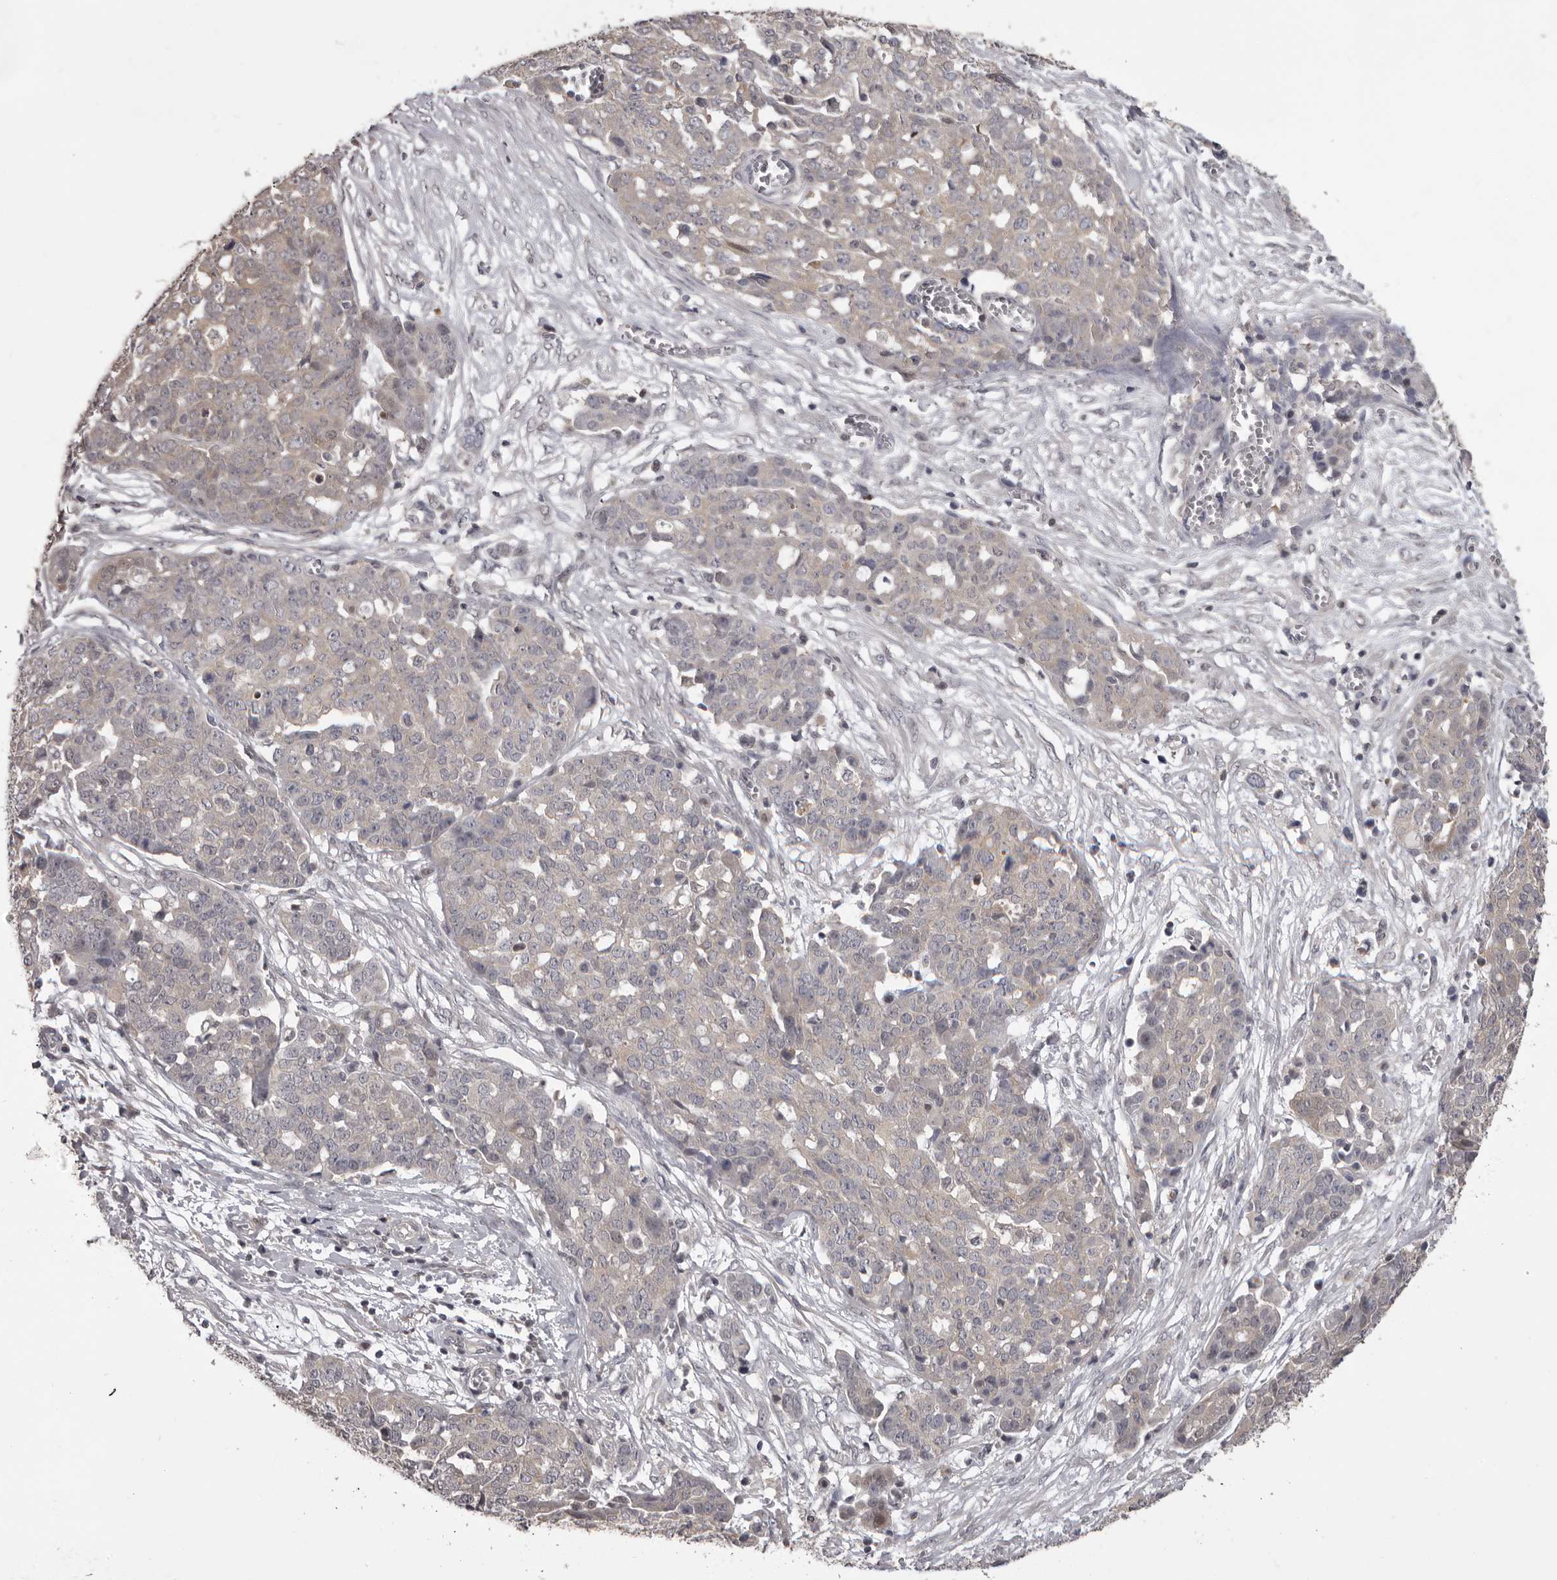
{"staining": {"intensity": "weak", "quantity": "<25%", "location": "cytoplasmic/membranous"}, "tissue": "ovarian cancer", "cell_type": "Tumor cells", "image_type": "cancer", "snomed": [{"axis": "morphology", "description": "Cystadenocarcinoma, serous, NOS"}, {"axis": "topography", "description": "Soft tissue"}, {"axis": "topography", "description": "Ovary"}], "caption": "A high-resolution histopathology image shows IHC staining of ovarian cancer (serous cystadenocarcinoma), which displays no significant staining in tumor cells.", "gene": "MDH1", "patient": {"sex": "female", "age": 57}}